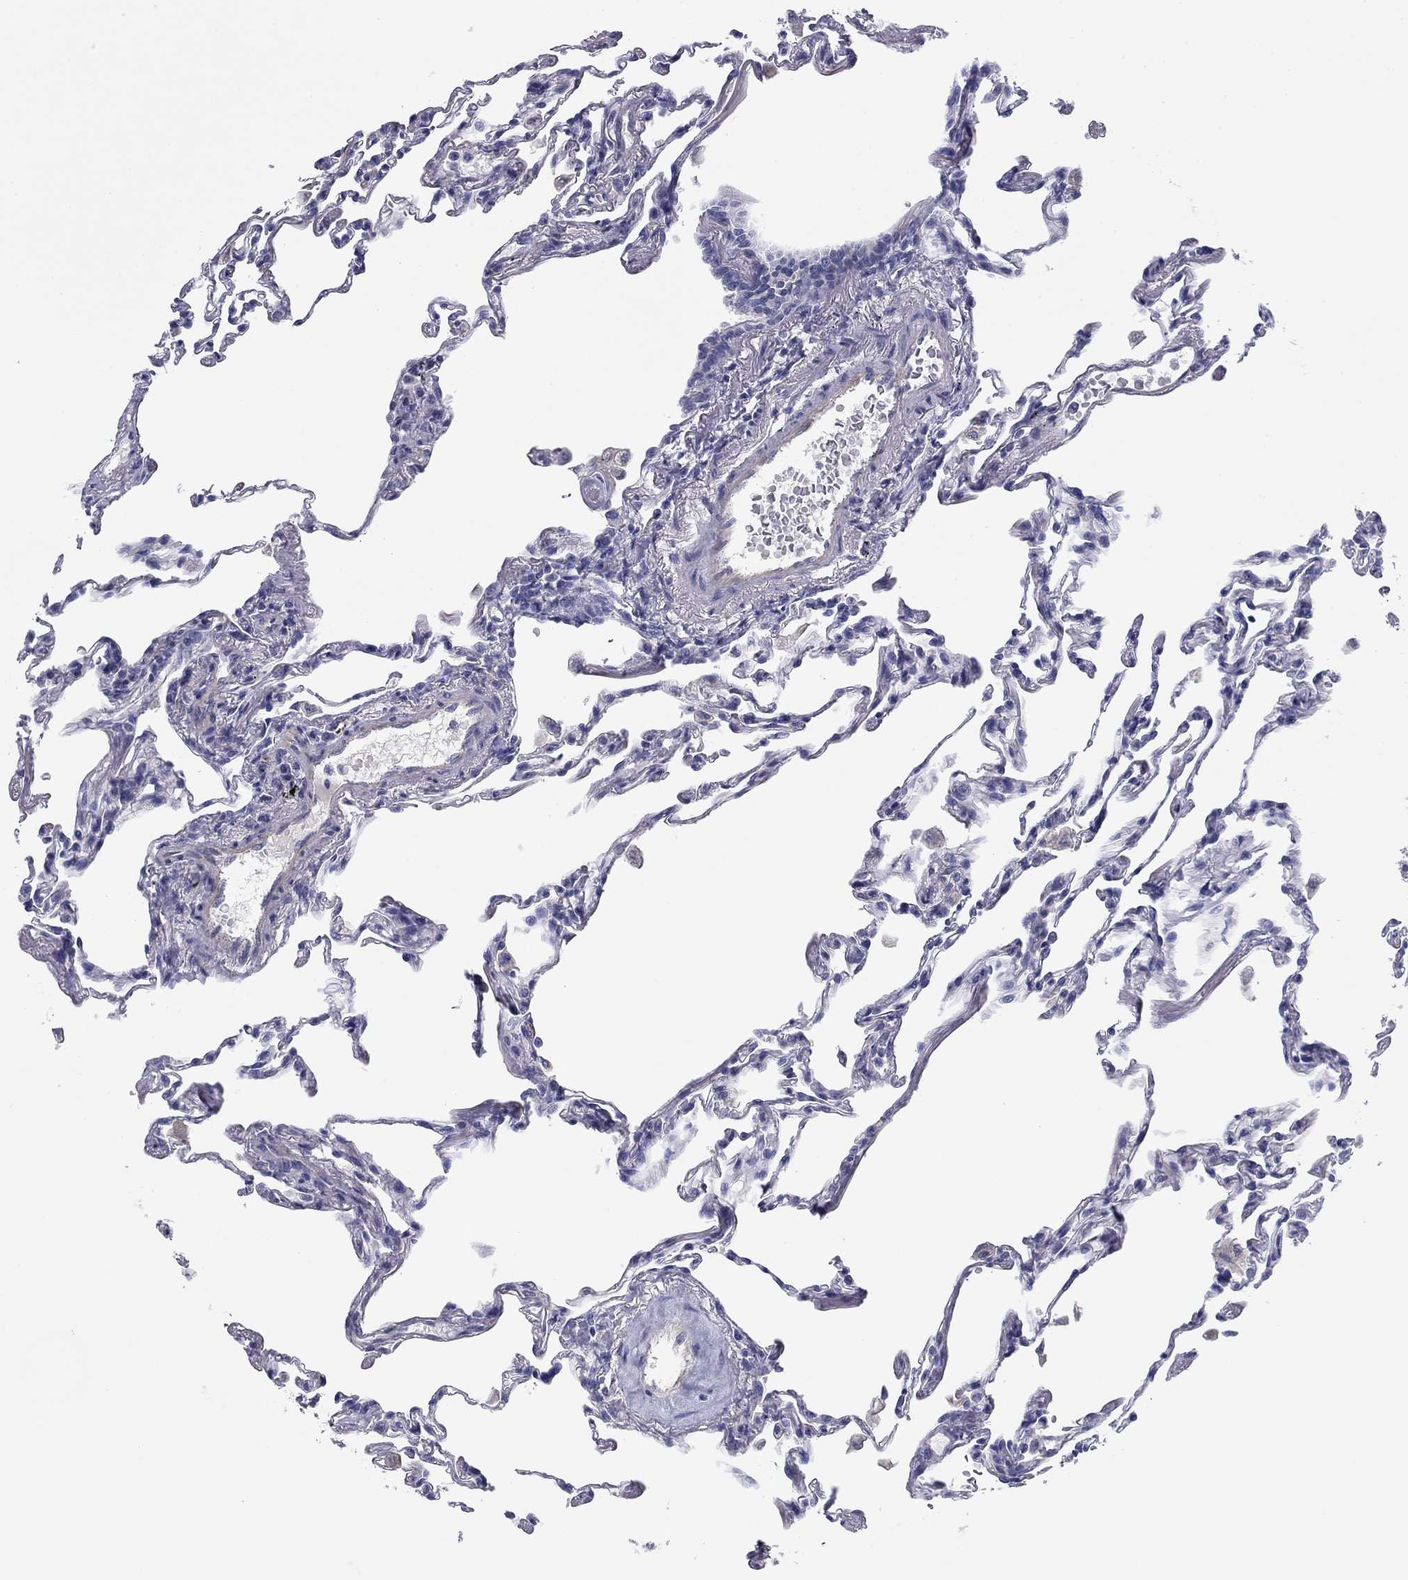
{"staining": {"intensity": "negative", "quantity": "none", "location": "none"}, "tissue": "lung", "cell_type": "Alveolar cells", "image_type": "normal", "snomed": [{"axis": "morphology", "description": "Normal tissue, NOS"}, {"axis": "topography", "description": "Lung"}], "caption": "Alveolar cells are negative for brown protein staining in normal lung. (DAB (3,3'-diaminobenzidine) immunohistochemistry visualized using brightfield microscopy, high magnification).", "gene": "SEPTIN3", "patient": {"sex": "female", "age": 57}}